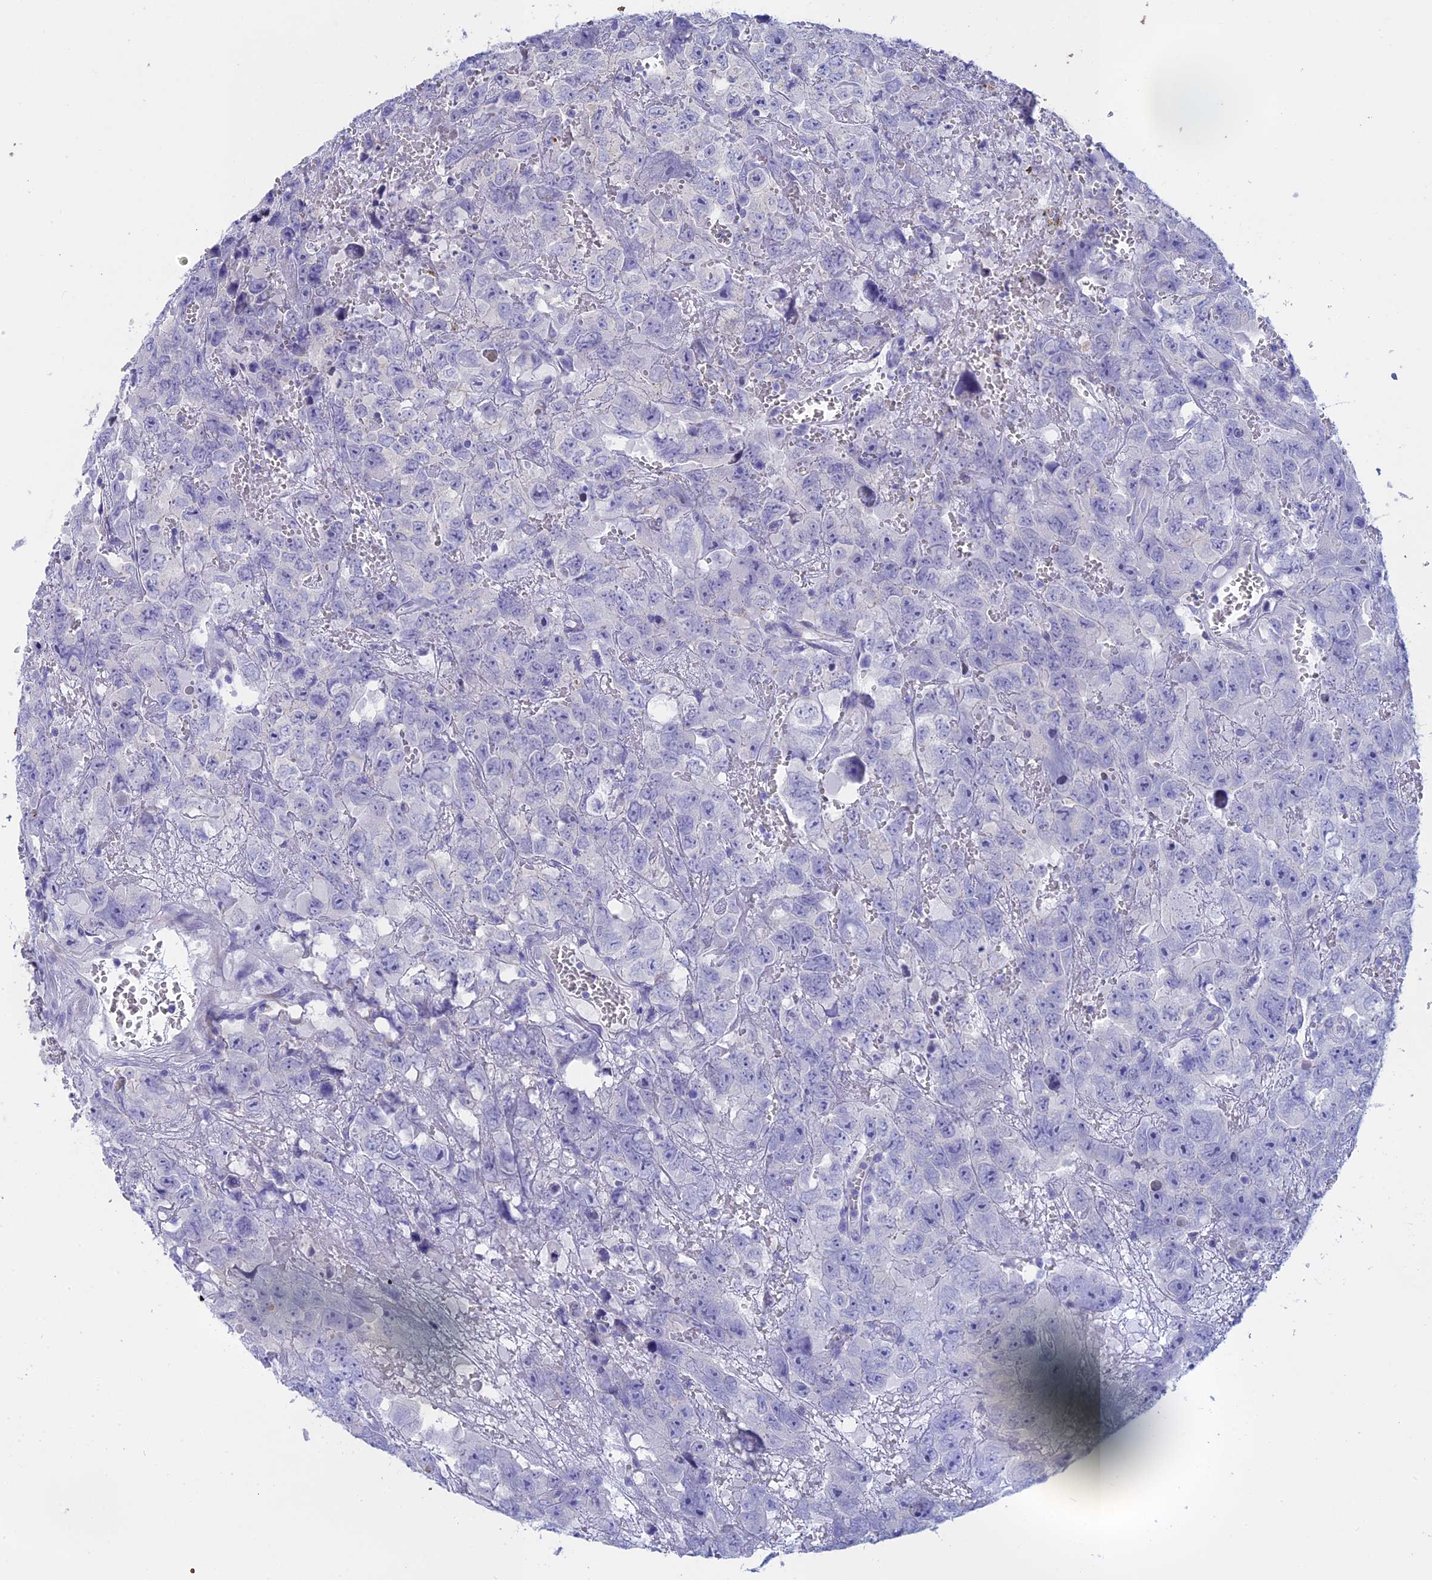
{"staining": {"intensity": "negative", "quantity": "none", "location": "none"}, "tissue": "testis cancer", "cell_type": "Tumor cells", "image_type": "cancer", "snomed": [{"axis": "morphology", "description": "Carcinoma, Embryonal, NOS"}, {"axis": "topography", "description": "Testis"}], "caption": "There is no significant staining in tumor cells of testis cancer.", "gene": "BTBD19", "patient": {"sex": "male", "age": 45}}